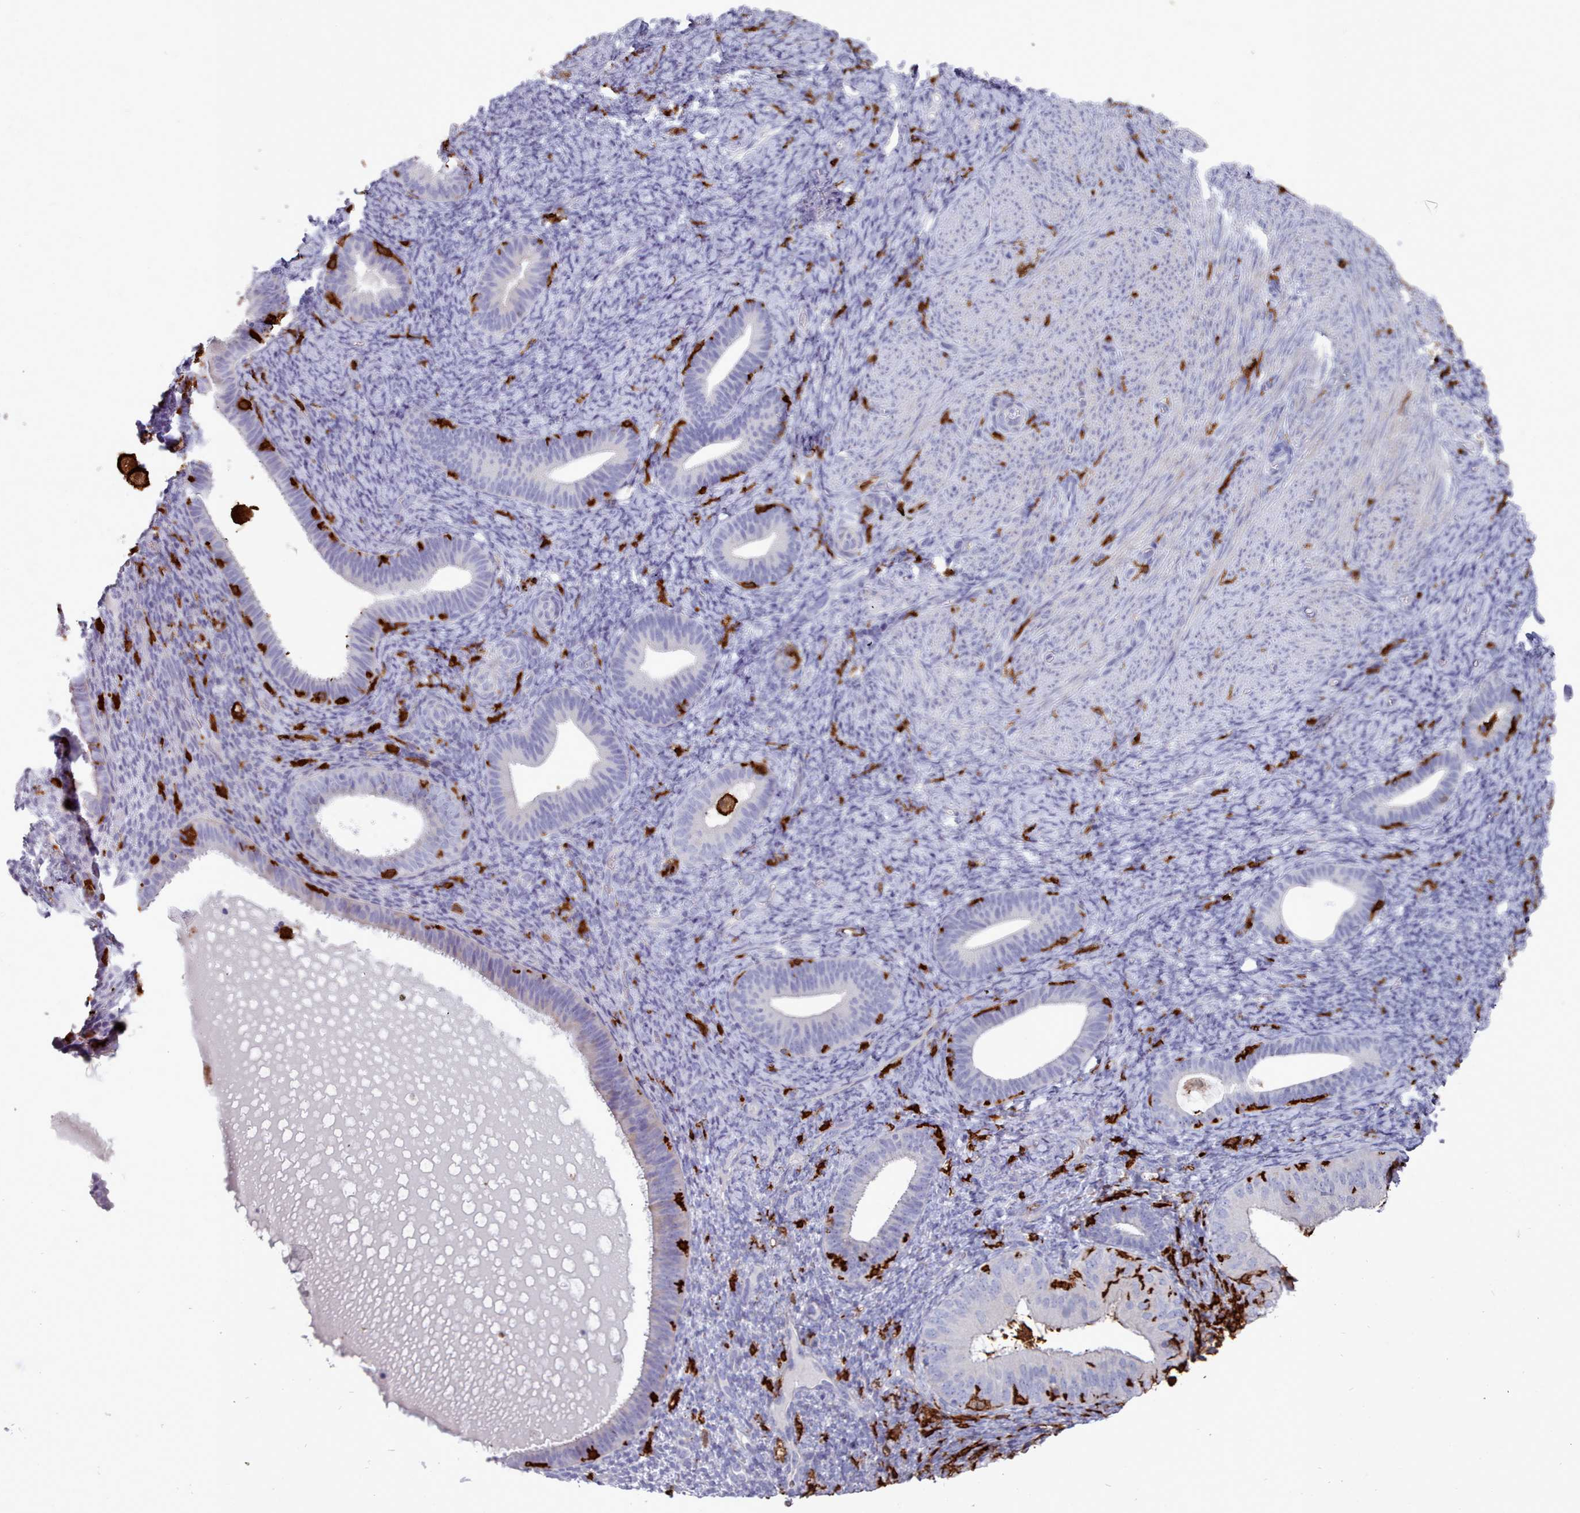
{"staining": {"intensity": "strong", "quantity": "<25%", "location": "cytoplasmic/membranous"}, "tissue": "endometrium", "cell_type": "Cells in endometrial stroma", "image_type": "normal", "snomed": [{"axis": "morphology", "description": "Normal tissue, NOS"}, {"axis": "topography", "description": "Endometrium"}], "caption": "This image exhibits benign endometrium stained with immunohistochemistry (IHC) to label a protein in brown. The cytoplasmic/membranous of cells in endometrial stroma show strong positivity for the protein. Nuclei are counter-stained blue.", "gene": "AIF1", "patient": {"sex": "female", "age": 65}}